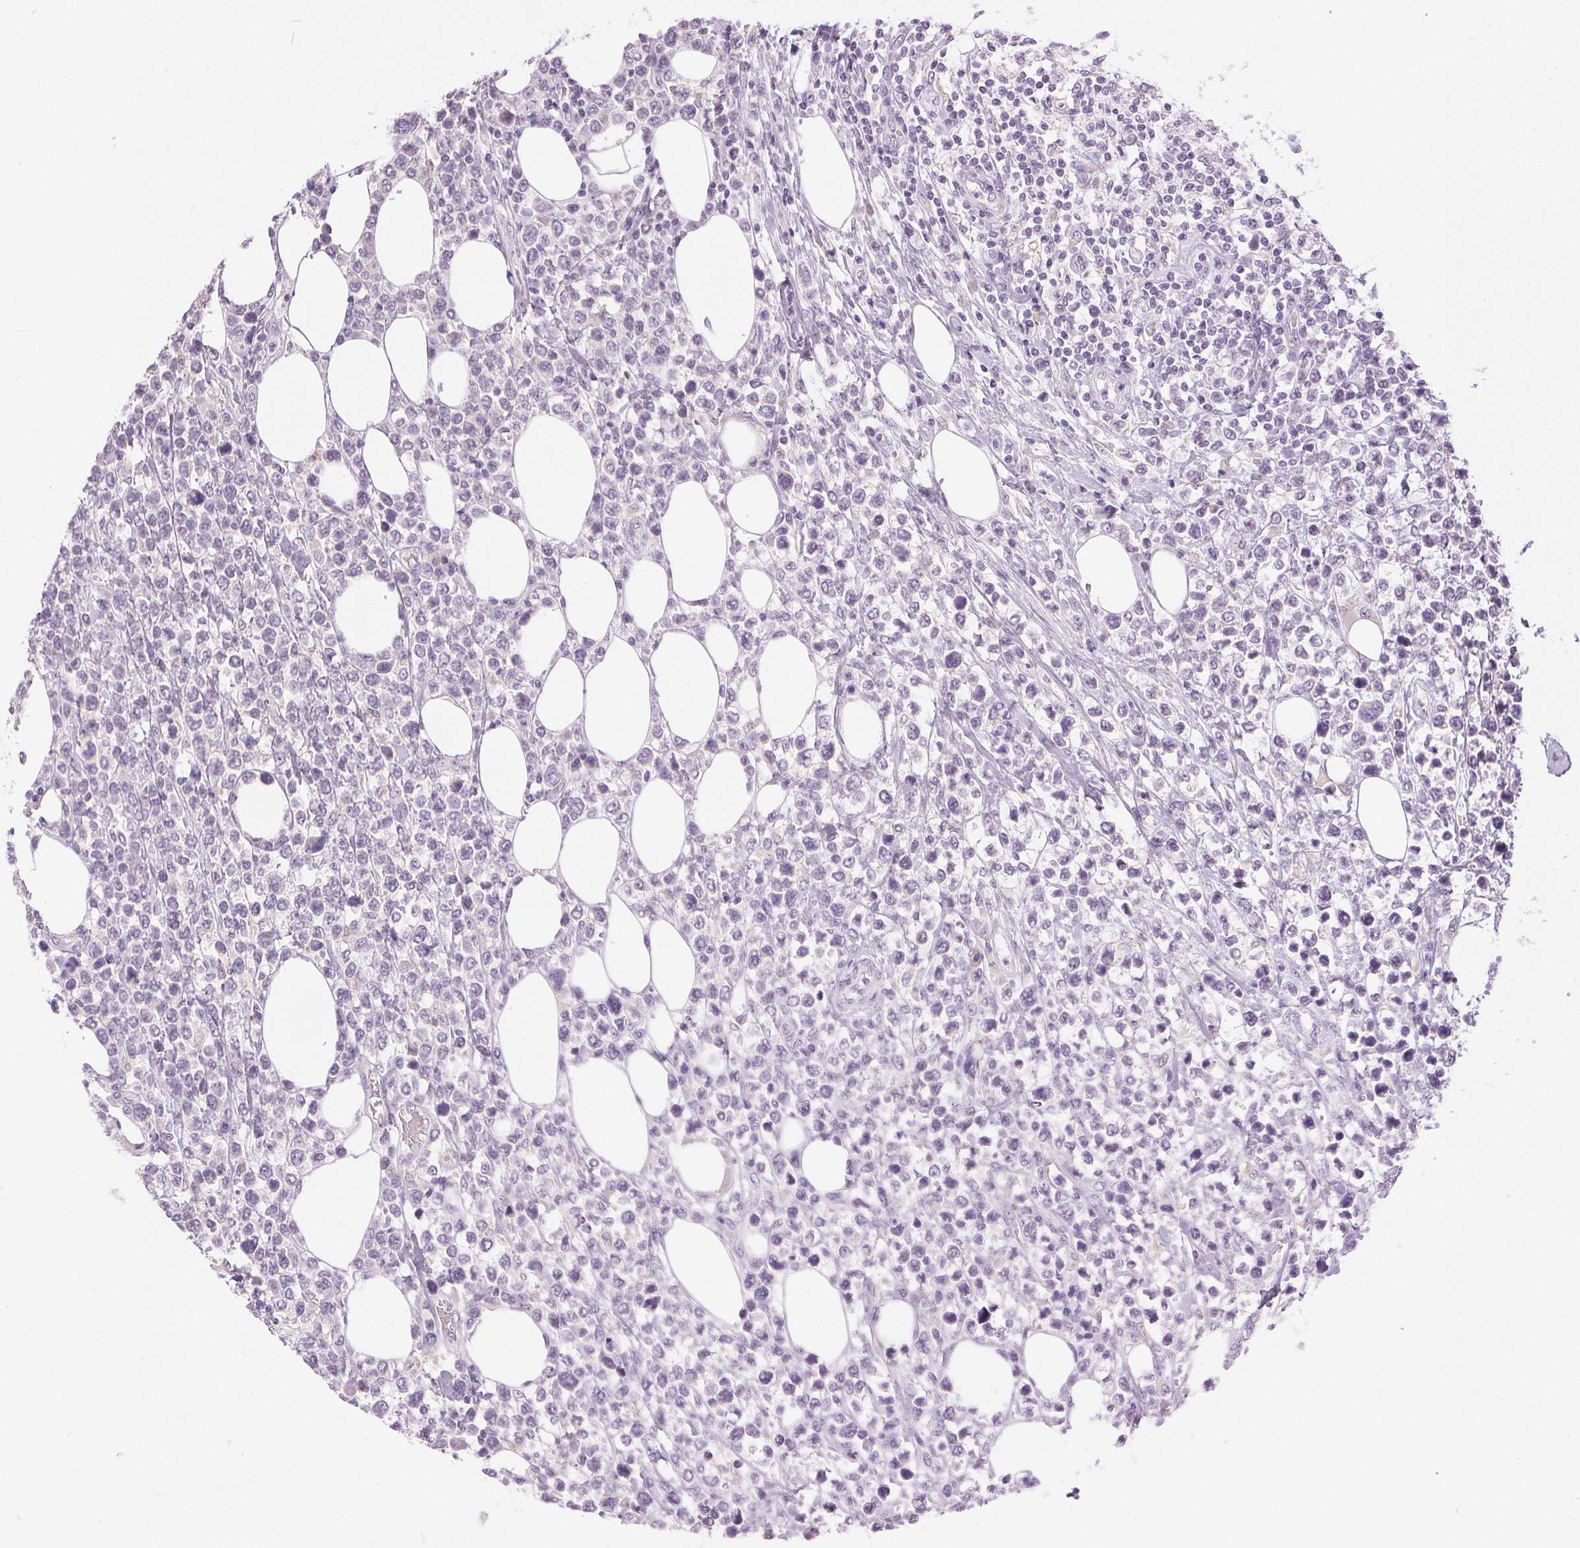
{"staining": {"intensity": "negative", "quantity": "none", "location": "none"}, "tissue": "lymphoma", "cell_type": "Tumor cells", "image_type": "cancer", "snomed": [{"axis": "morphology", "description": "Malignant lymphoma, non-Hodgkin's type, High grade"}, {"axis": "topography", "description": "Soft tissue"}], "caption": "Tumor cells show no significant positivity in high-grade malignant lymphoma, non-Hodgkin's type. (Stains: DAB IHC with hematoxylin counter stain, Microscopy: brightfield microscopy at high magnification).", "gene": "DSG3", "patient": {"sex": "female", "age": 56}}